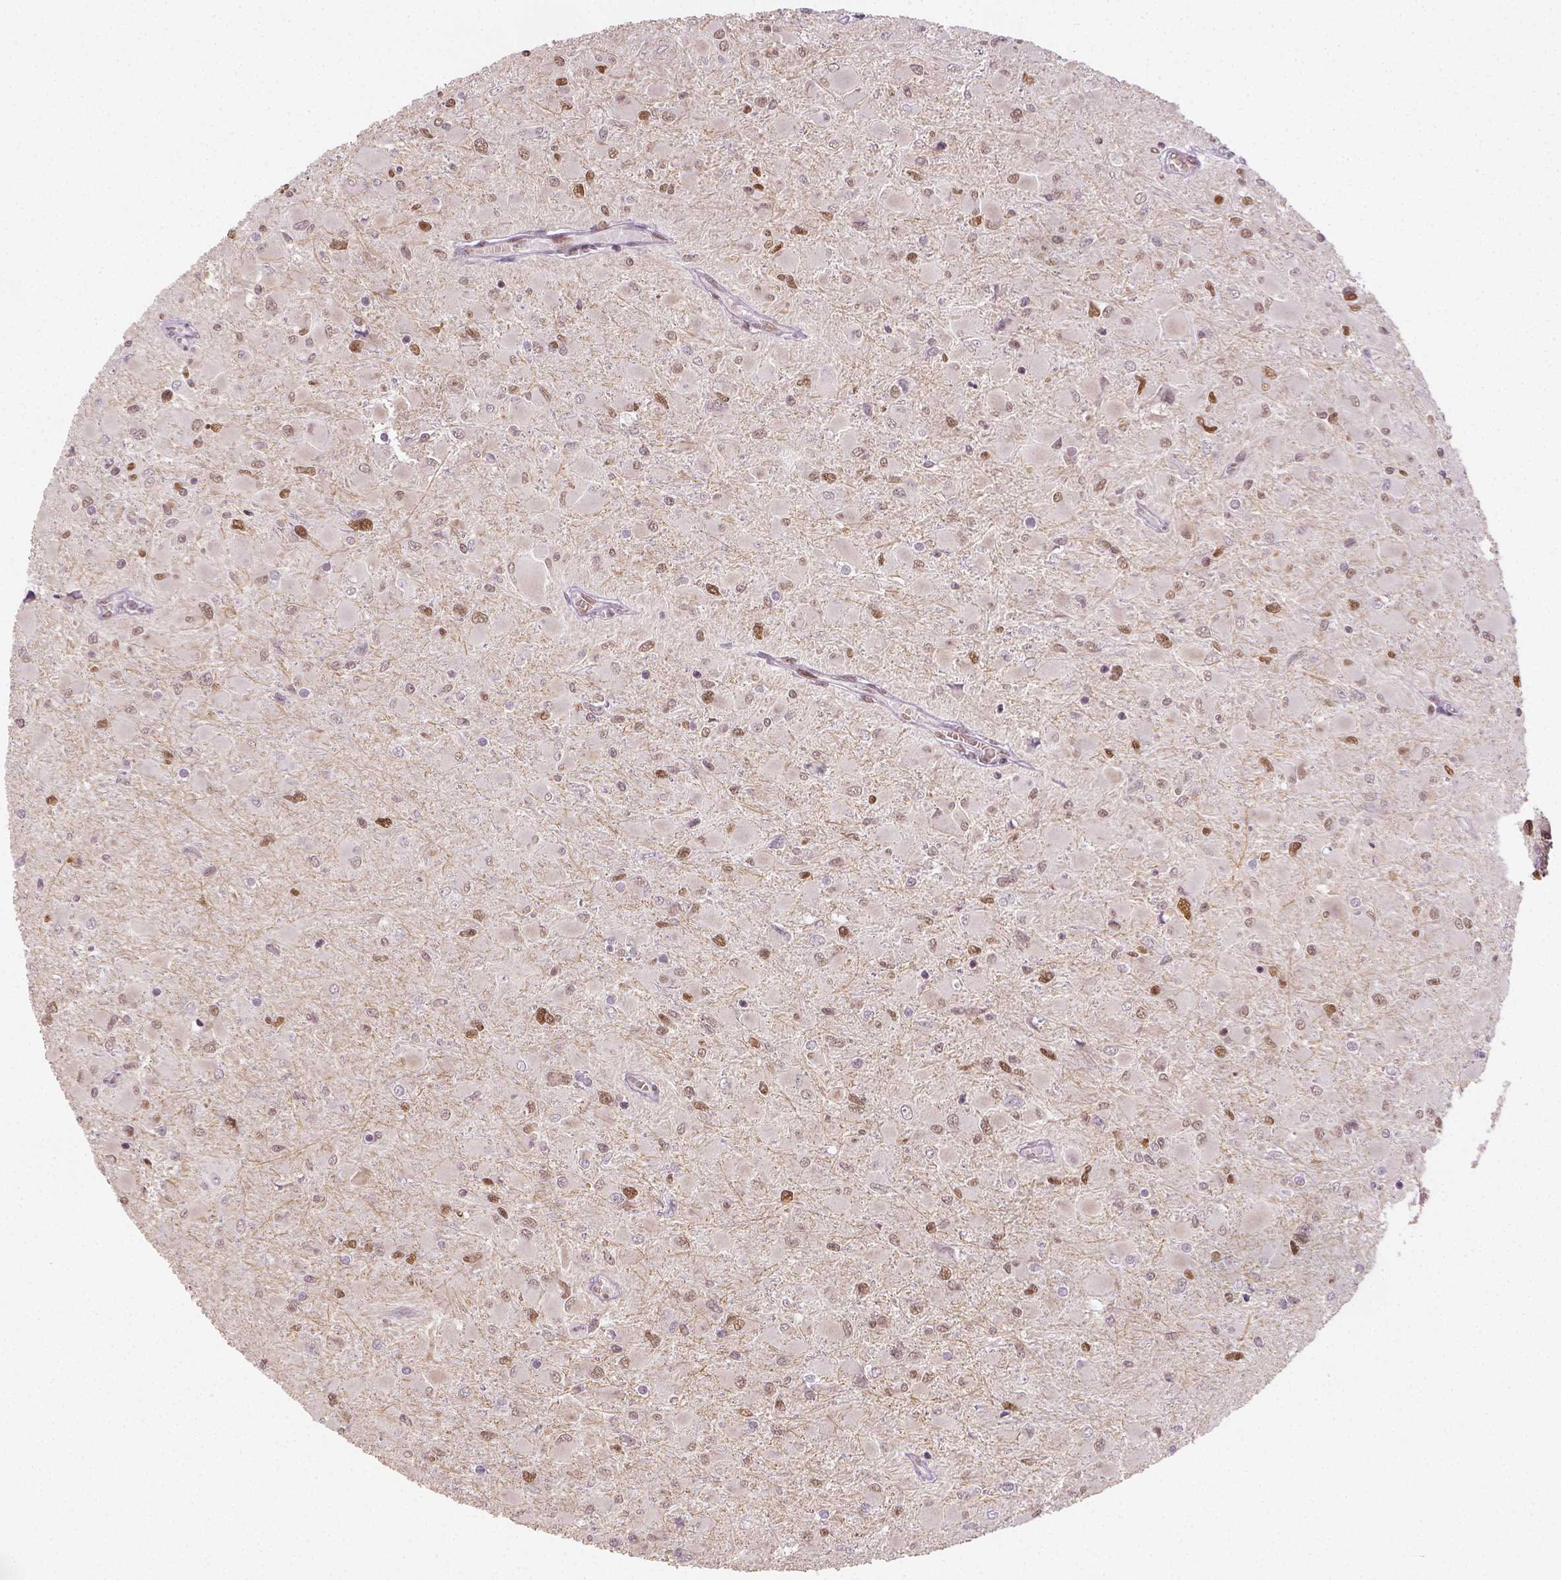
{"staining": {"intensity": "weak", "quantity": "25%-75%", "location": "nuclear"}, "tissue": "glioma", "cell_type": "Tumor cells", "image_type": "cancer", "snomed": [{"axis": "morphology", "description": "Glioma, malignant, High grade"}, {"axis": "topography", "description": "Cerebral cortex"}], "caption": "A photomicrograph showing weak nuclear expression in about 25%-75% of tumor cells in high-grade glioma (malignant), as visualized by brown immunohistochemical staining.", "gene": "FANCE", "patient": {"sex": "female", "age": 36}}